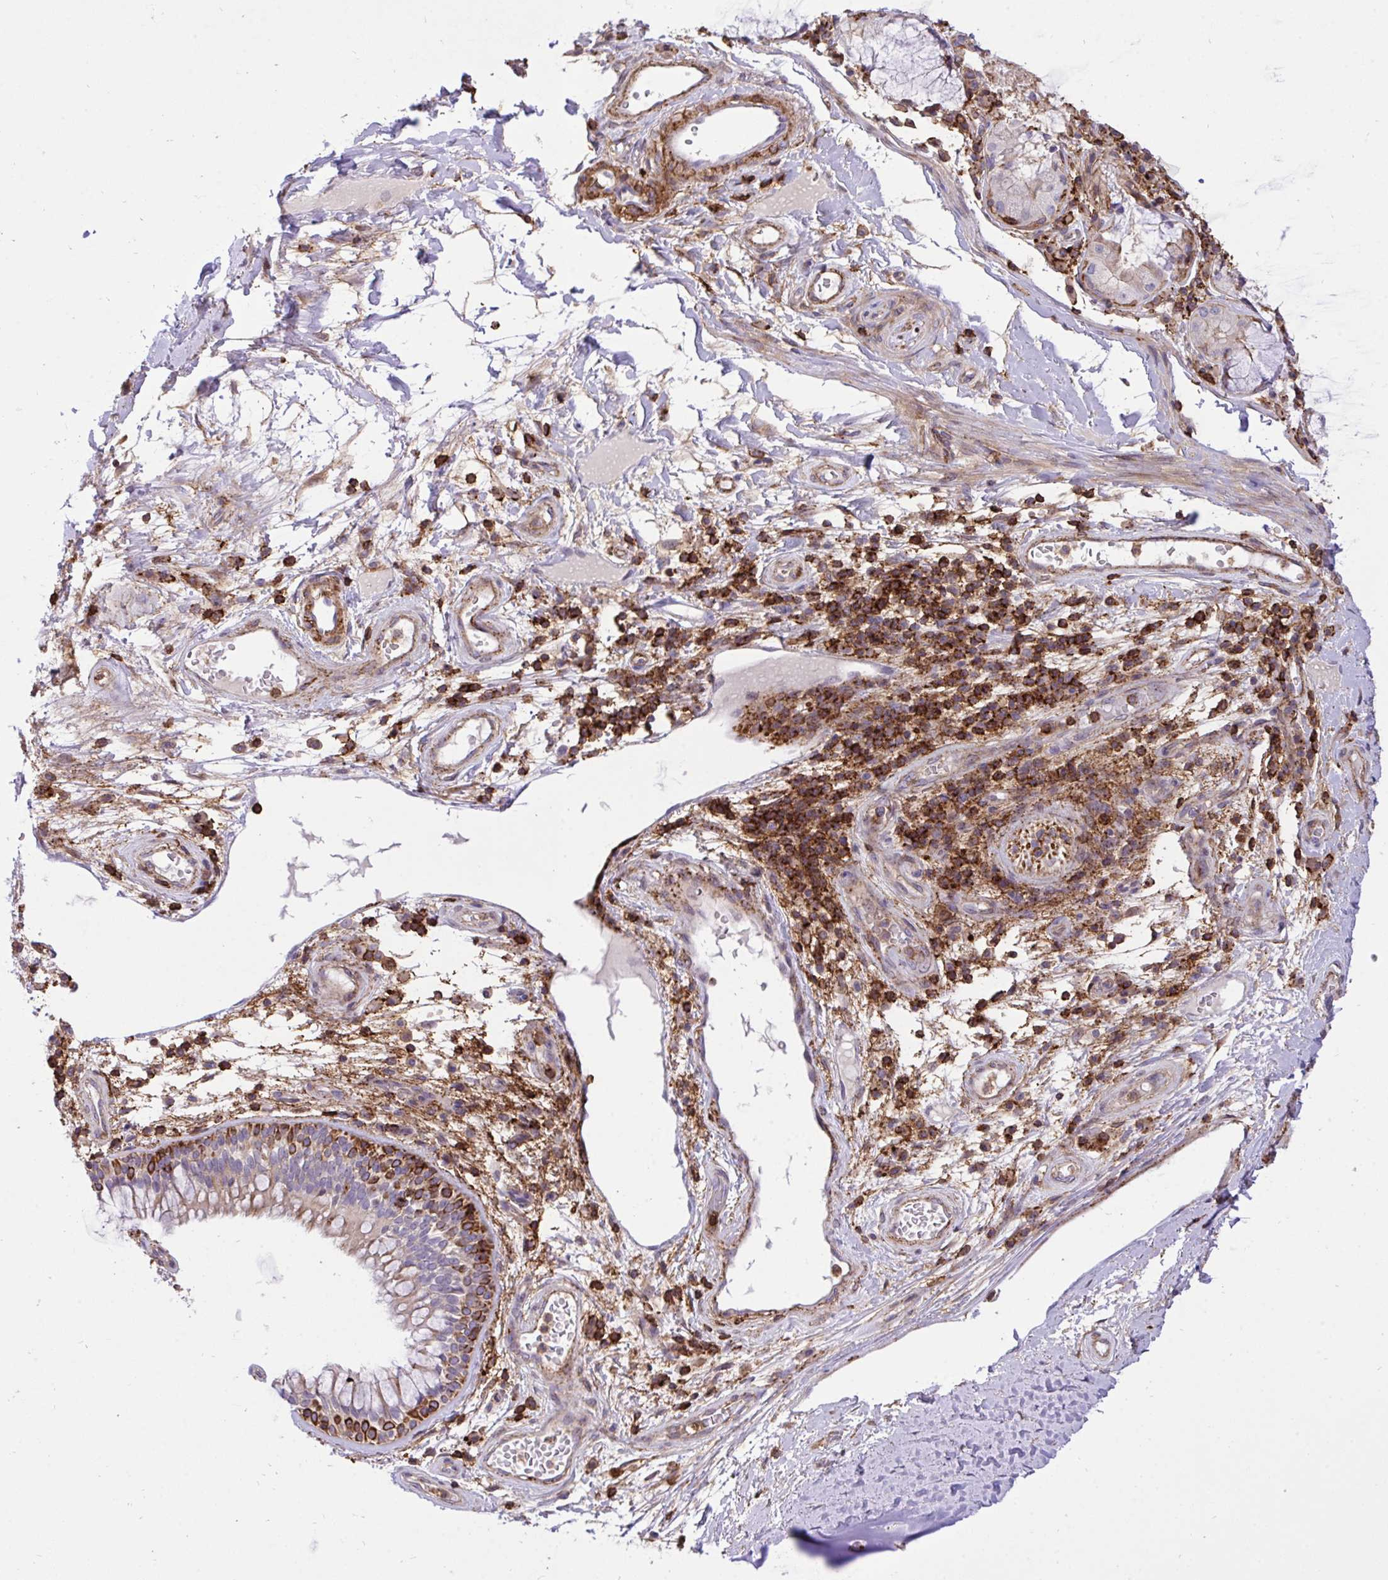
{"staining": {"intensity": "moderate", "quantity": ">75%", "location": "cytoplasmic/membranous"}, "tissue": "soft tissue", "cell_type": "Chondrocytes", "image_type": "normal", "snomed": [{"axis": "morphology", "description": "Normal tissue, NOS"}, {"axis": "topography", "description": "Cartilage tissue"}, {"axis": "topography", "description": "Bronchus"}], "caption": "The micrograph exhibits staining of benign soft tissue, revealing moderate cytoplasmic/membranous protein positivity (brown color) within chondrocytes. The protein of interest is shown in brown color, while the nuclei are stained blue.", "gene": "ERI1", "patient": {"sex": "male", "age": 64}}